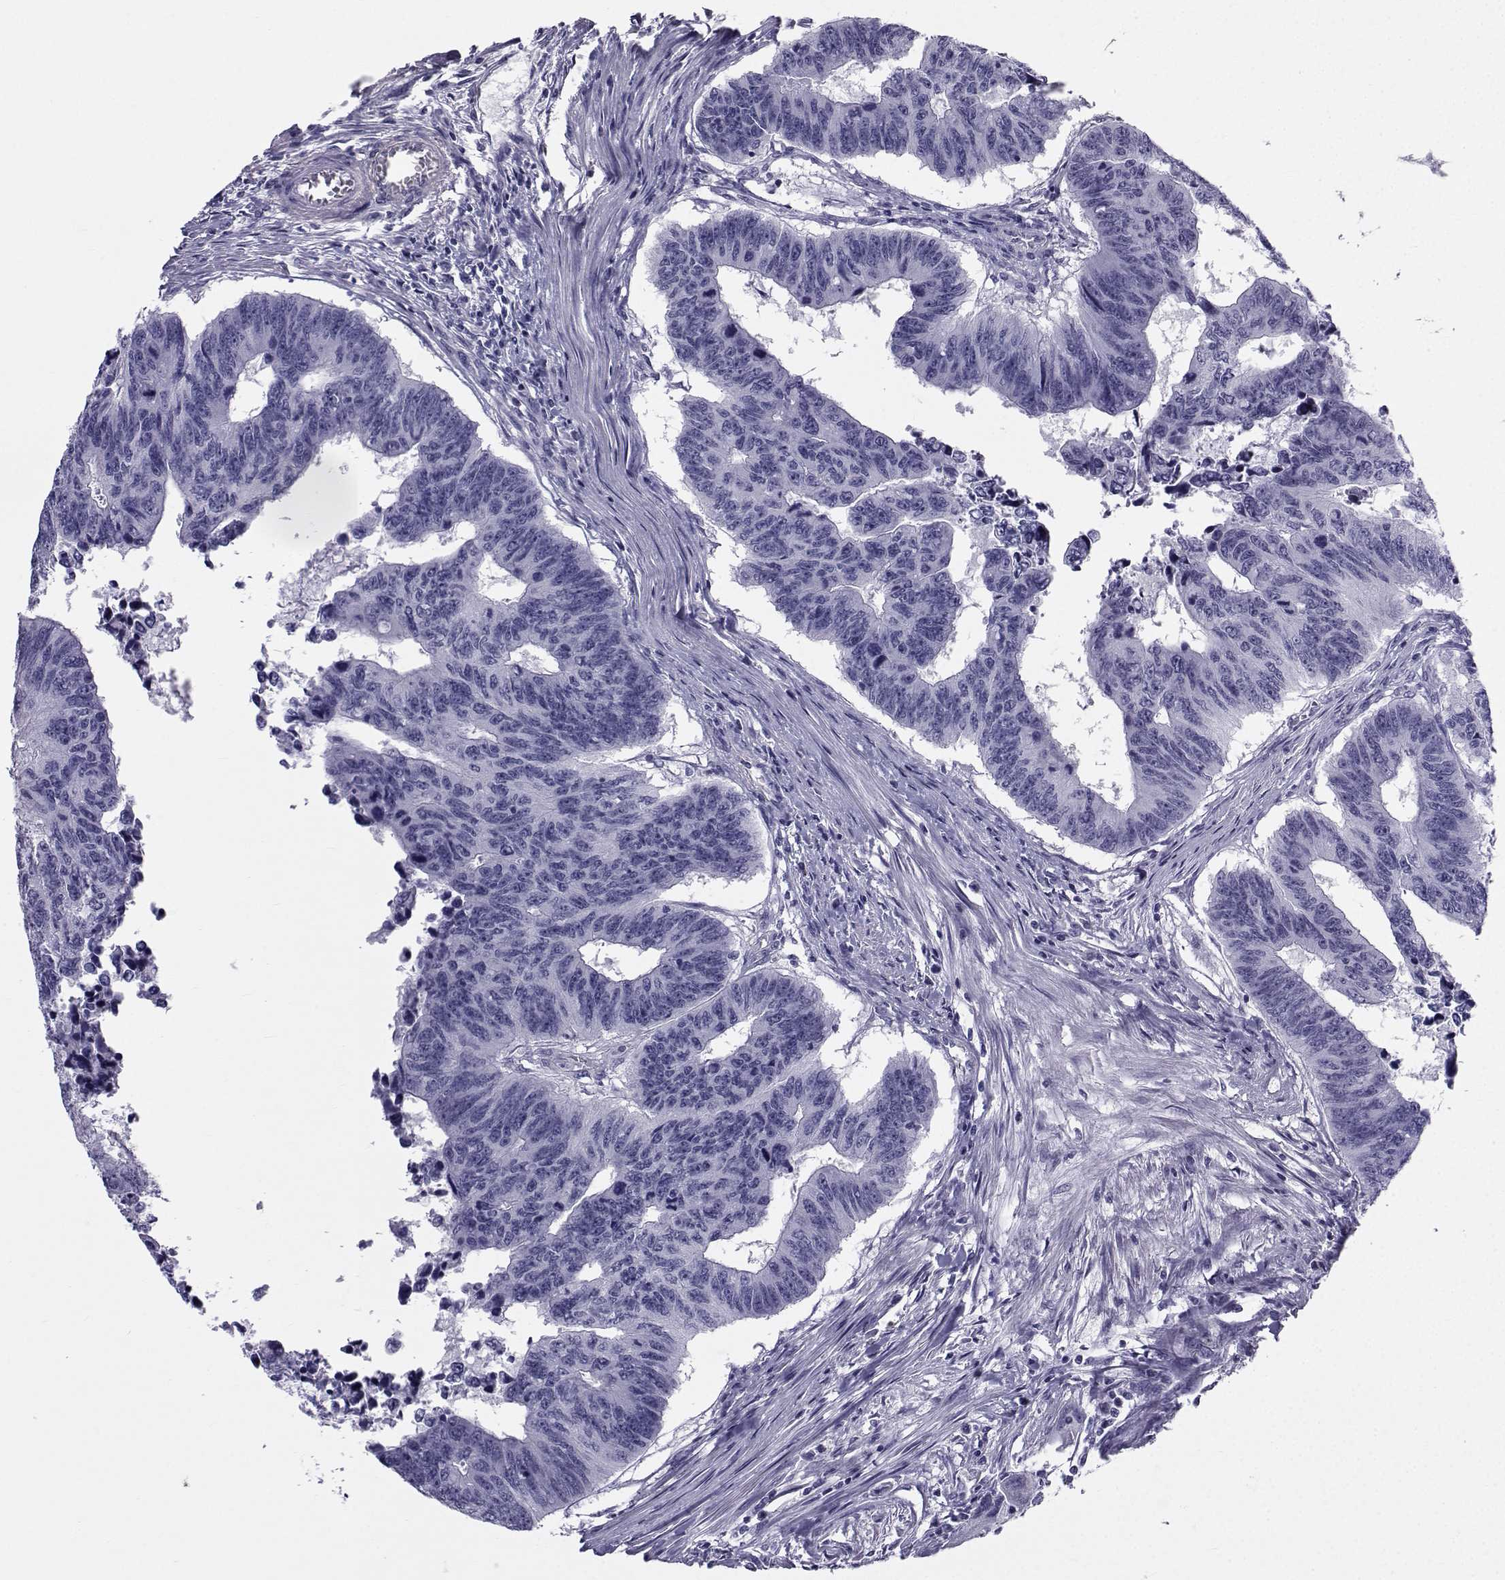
{"staining": {"intensity": "negative", "quantity": "none", "location": "none"}, "tissue": "colorectal cancer", "cell_type": "Tumor cells", "image_type": "cancer", "snomed": [{"axis": "morphology", "description": "Adenocarcinoma, NOS"}, {"axis": "topography", "description": "Rectum"}], "caption": "Immunohistochemical staining of colorectal cancer demonstrates no significant staining in tumor cells.", "gene": "SPANXD", "patient": {"sex": "female", "age": 85}}